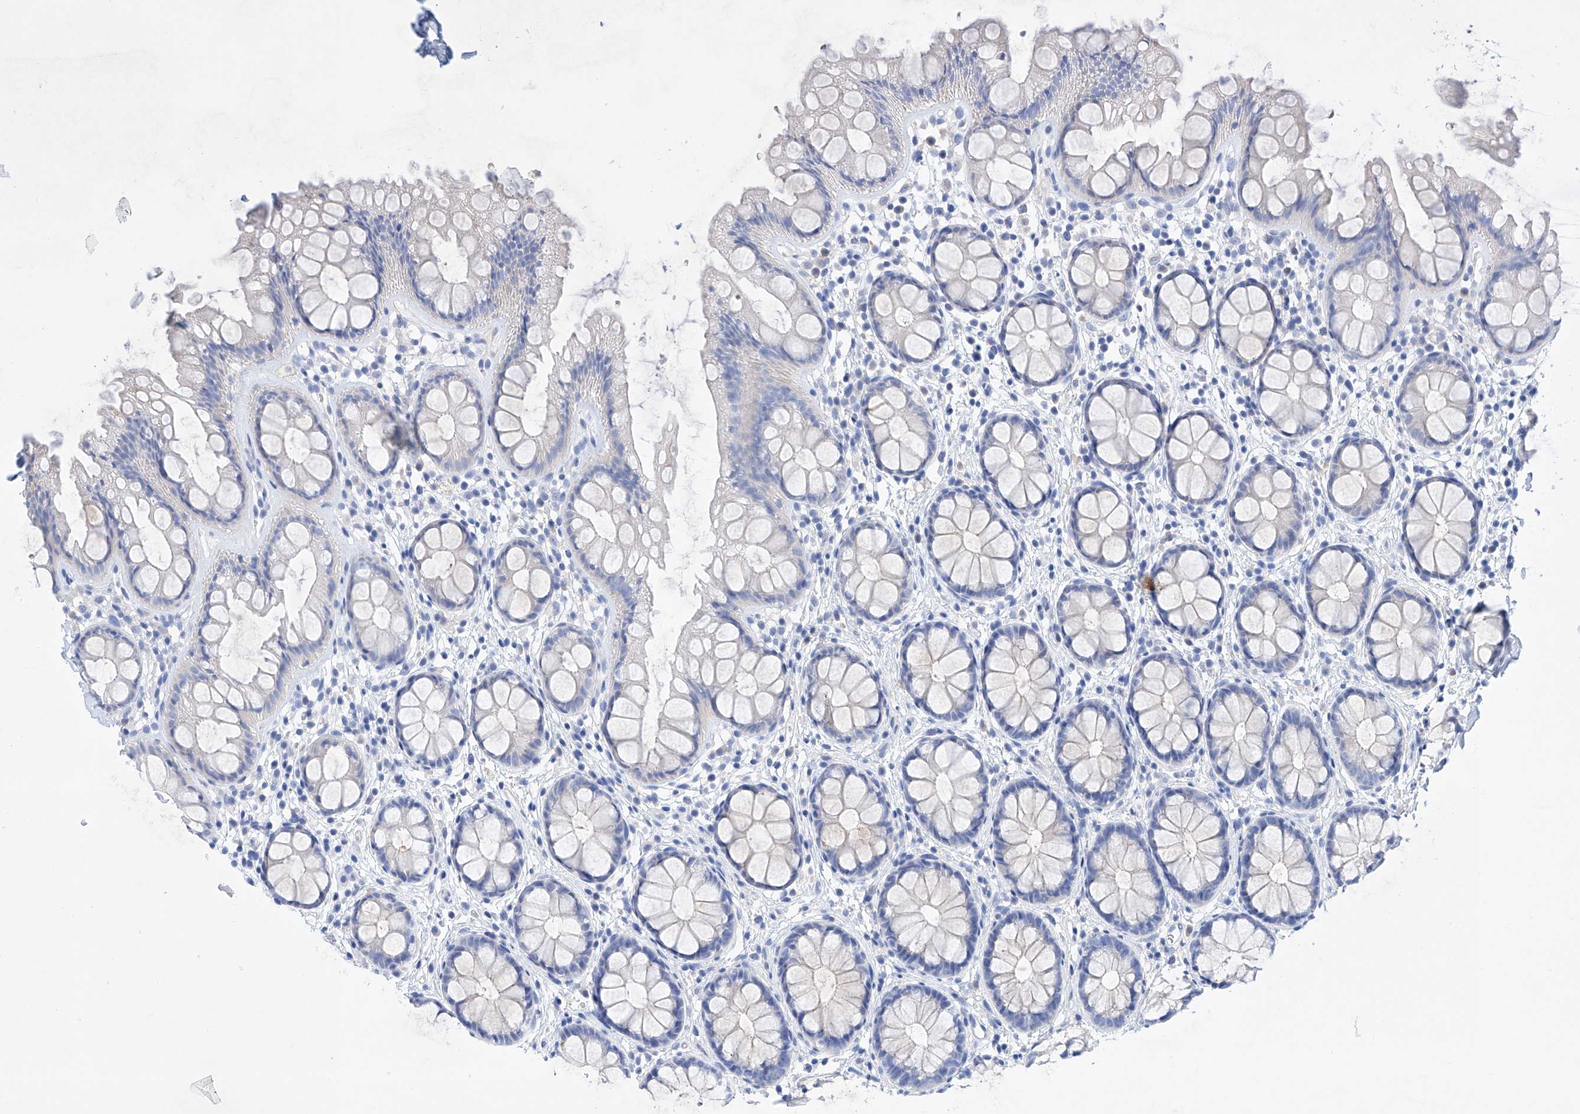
{"staining": {"intensity": "negative", "quantity": "none", "location": "none"}, "tissue": "rectum", "cell_type": "Glandular cells", "image_type": "normal", "snomed": [{"axis": "morphology", "description": "Normal tissue, NOS"}, {"axis": "topography", "description": "Rectum"}], "caption": "IHC of normal human rectum shows no staining in glandular cells.", "gene": "LURAP1", "patient": {"sex": "female", "age": 65}}